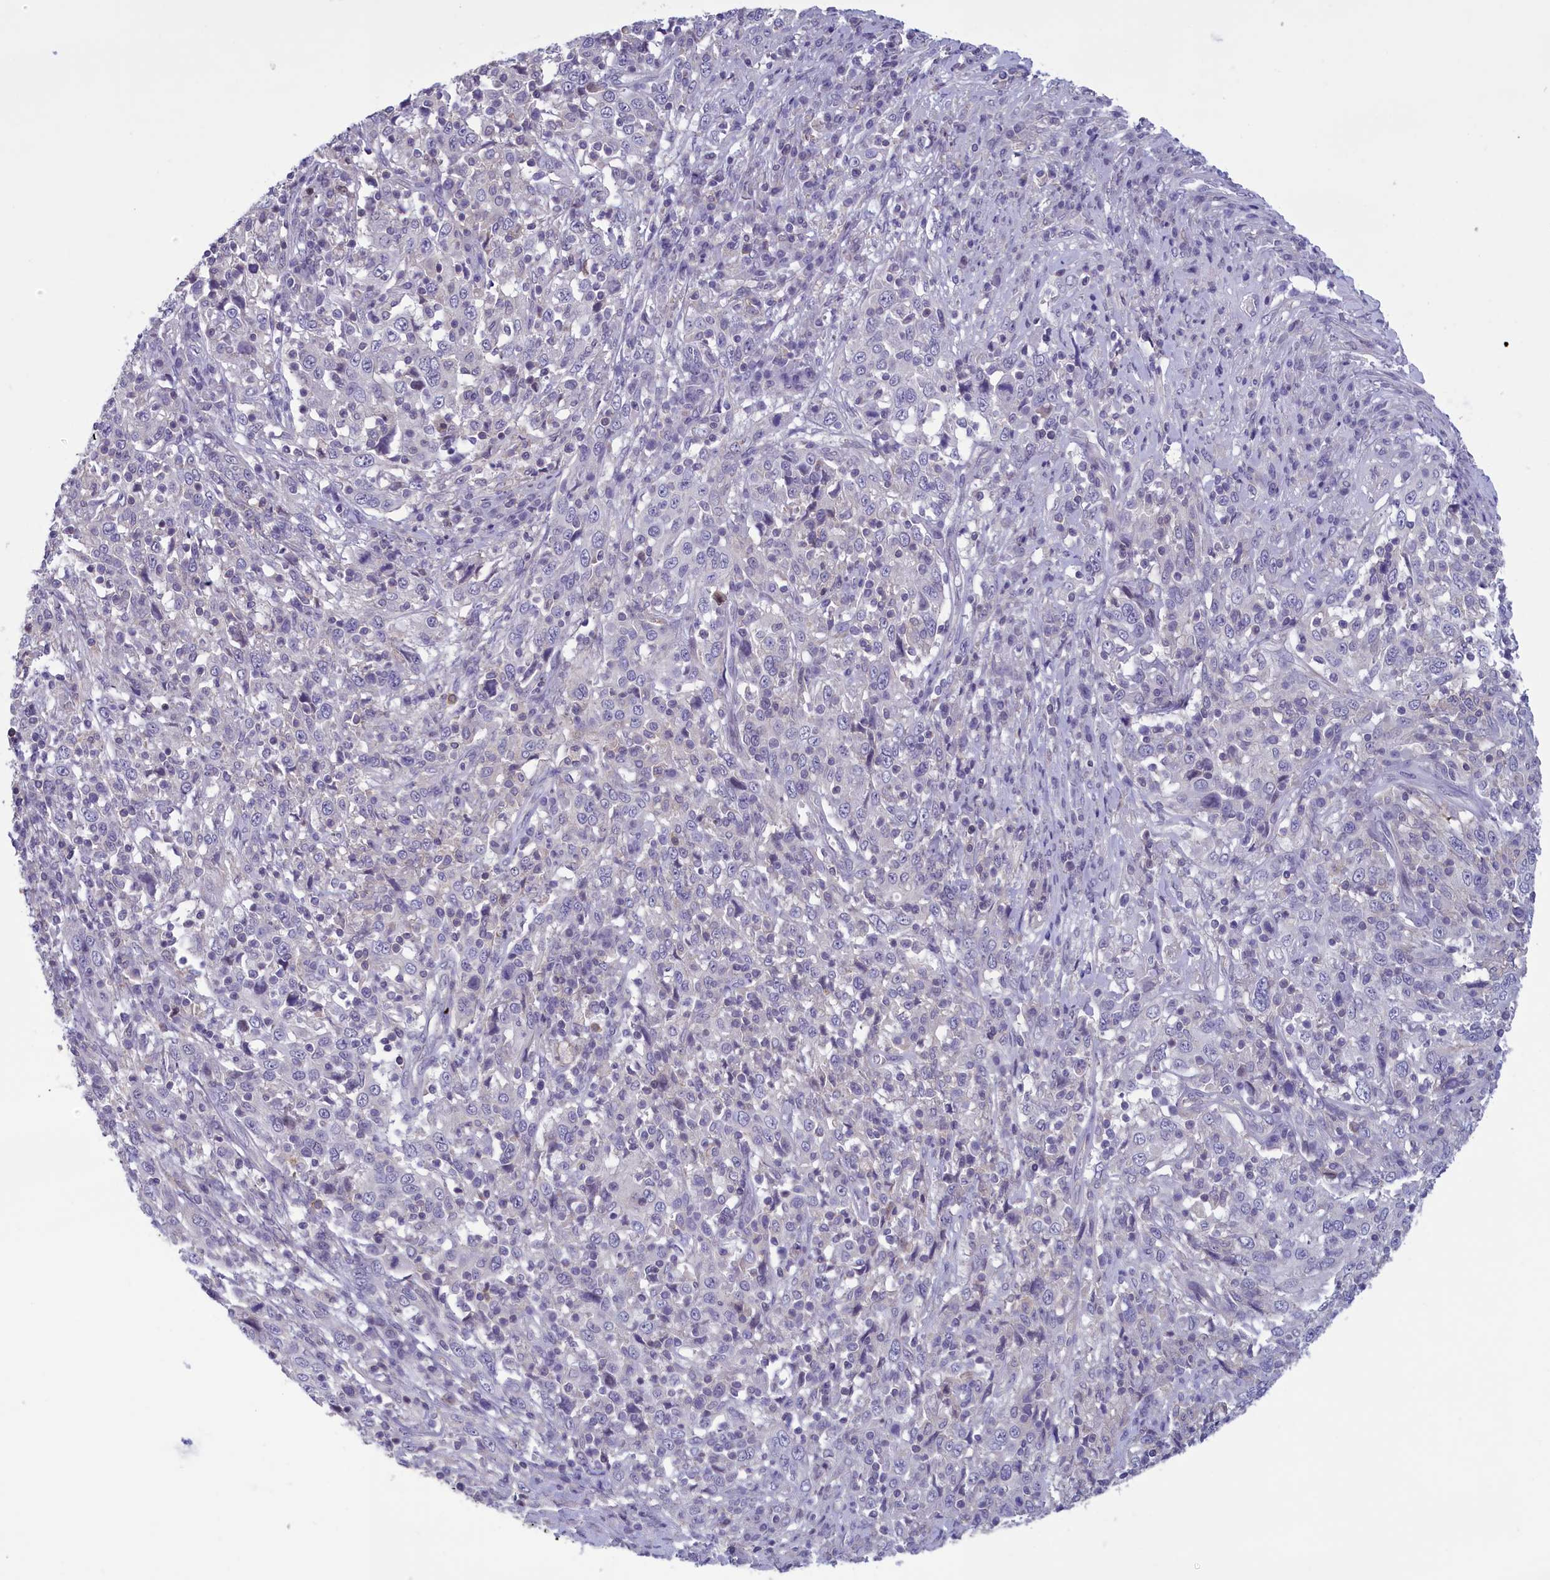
{"staining": {"intensity": "negative", "quantity": "none", "location": "none"}, "tissue": "cervical cancer", "cell_type": "Tumor cells", "image_type": "cancer", "snomed": [{"axis": "morphology", "description": "Squamous cell carcinoma, NOS"}, {"axis": "topography", "description": "Cervix"}], "caption": "A histopathology image of squamous cell carcinoma (cervical) stained for a protein reveals no brown staining in tumor cells.", "gene": "CORO2A", "patient": {"sex": "female", "age": 46}}